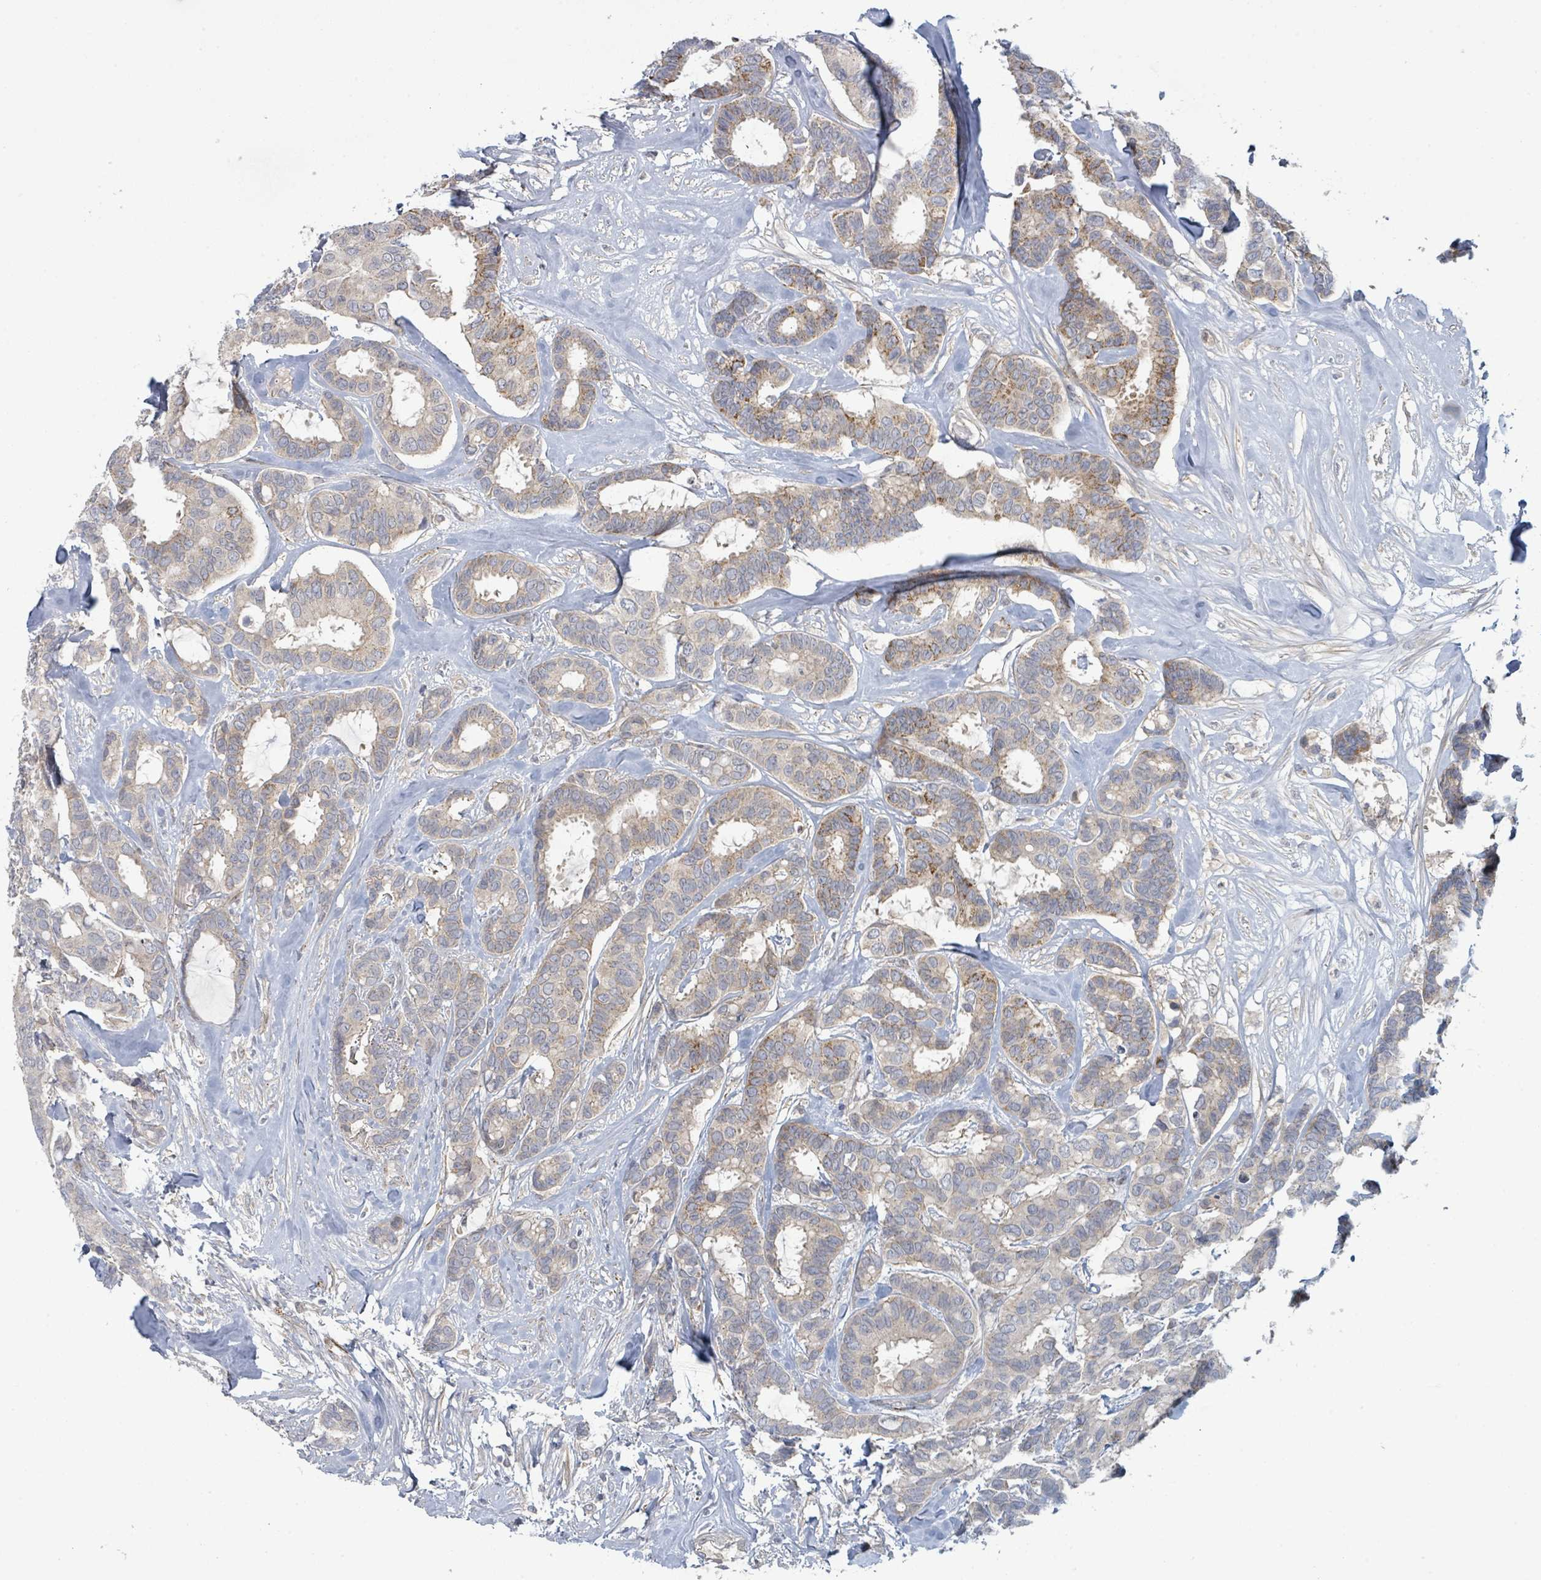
{"staining": {"intensity": "weak", "quantity": "<25%", "location": "cytoplasmic/membranous"}, "tissue": "breast cancer", "cell_type": "Tumor cells", "image_type": "cancer", "snomed": [{"axis": "morphology", "description": "Duct carcinoma"}, {"axis": "topography", "description": "Breast"}], "caption": "This photomicrograph is of breast invasive ductal carcinoma stained with immunohistochemistry (IHC) to label a protein in brown with the nuclei are counter-stained blue. There is no staining in tumor cells.", "gene": "COL5A3", "patient": {"sex": "female", "age": 87}}